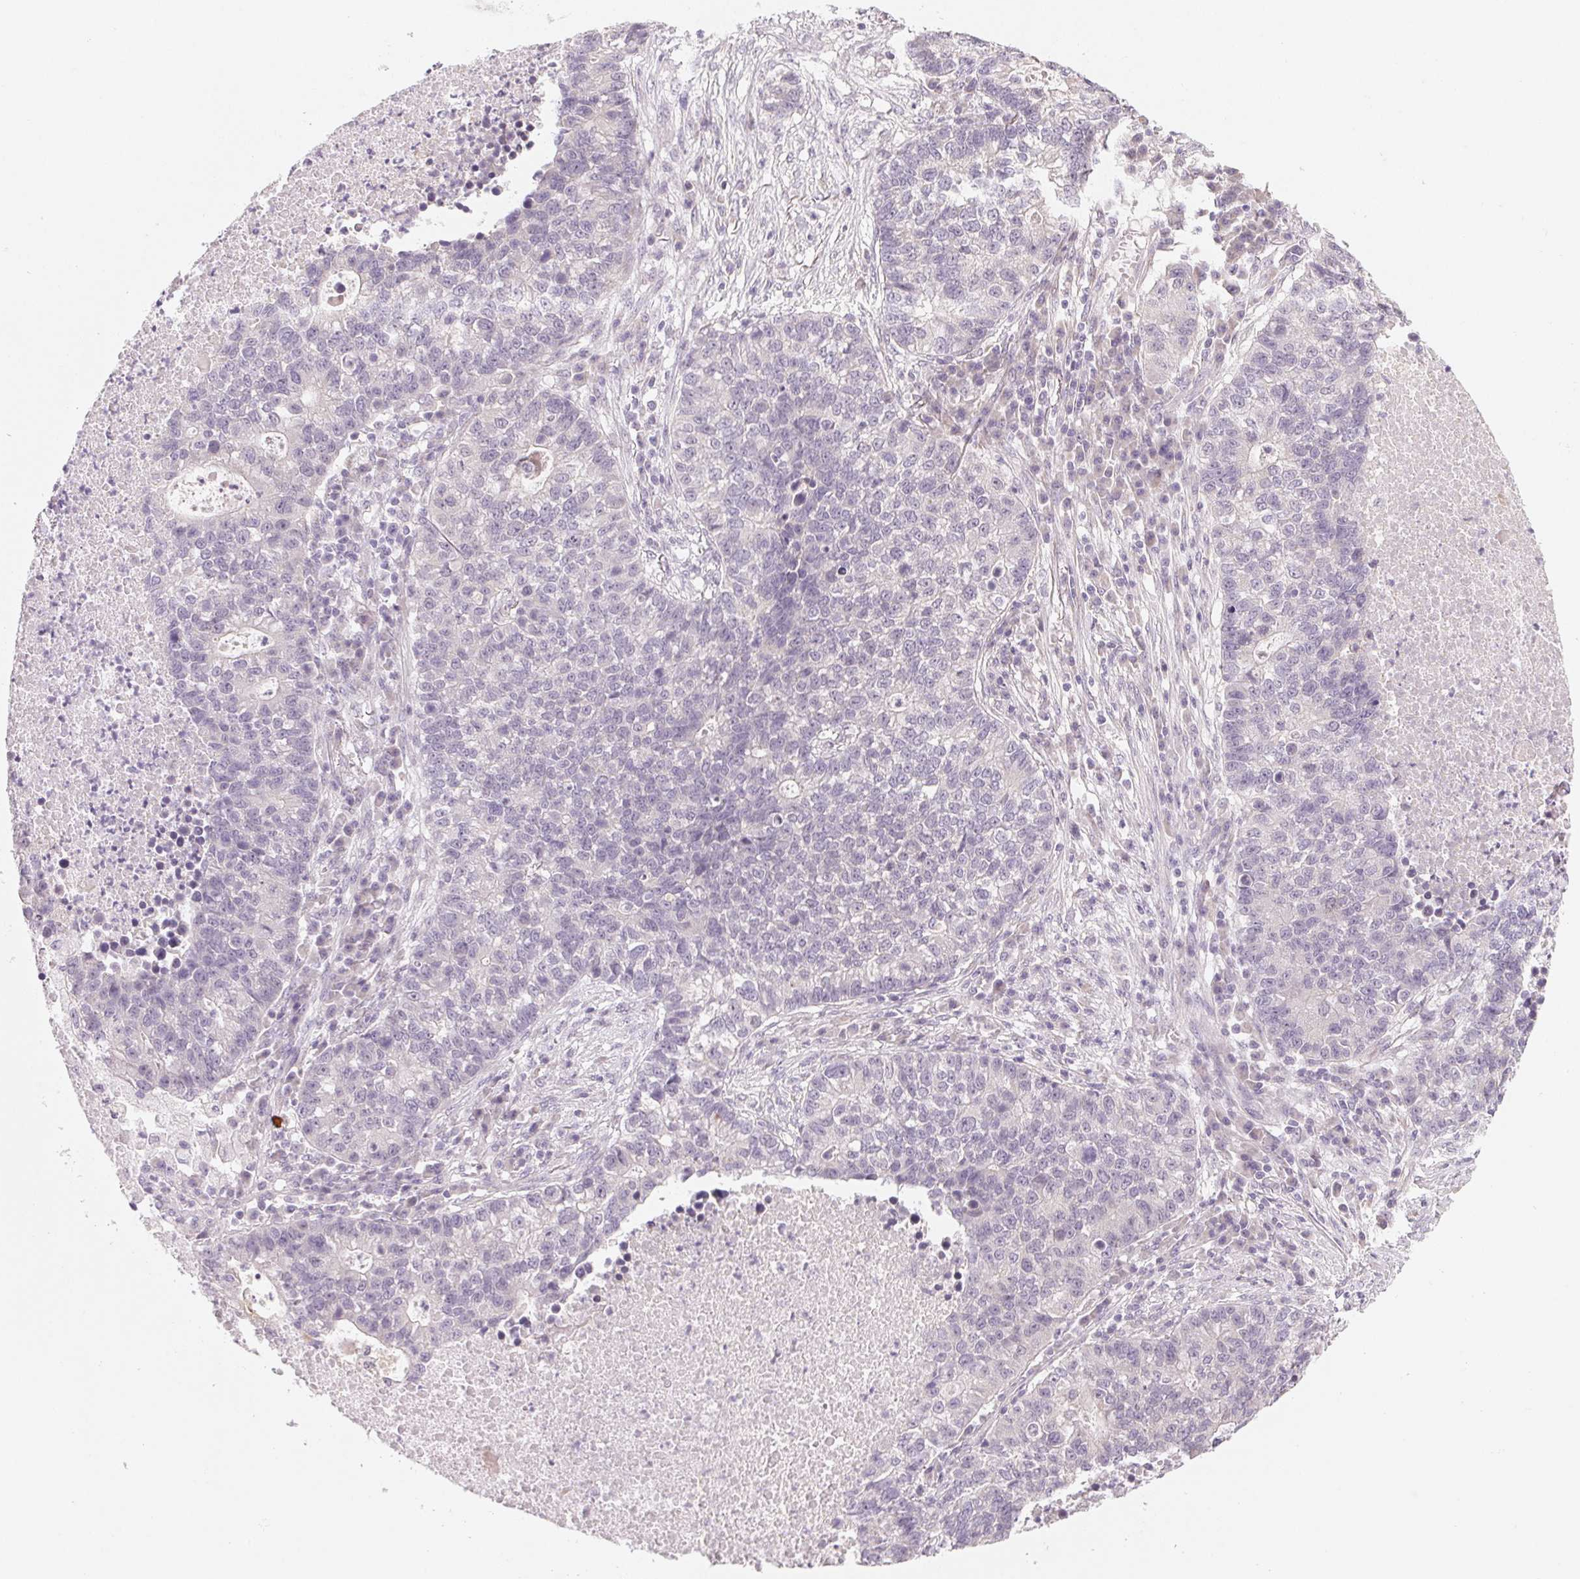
{"staining": {"intensity": "negative", "quantity": "none", "location": "none"}, "tissue": "lung cancer", "cell_type": "Tumor cells", "image_type": "cancer", "snomed": [{"axis": "morphology", "description": "Adenocarcinoma, NOS"}, {"axis": "topography", "description": "Lung"}], "caption": "Immunohistochemical staining of human lung cancer (adenocarcinoma) exhibits no significant positivity in tumor cells.", "gene": "MYBL1", "patient": {"sex": "male", "age": 57}}